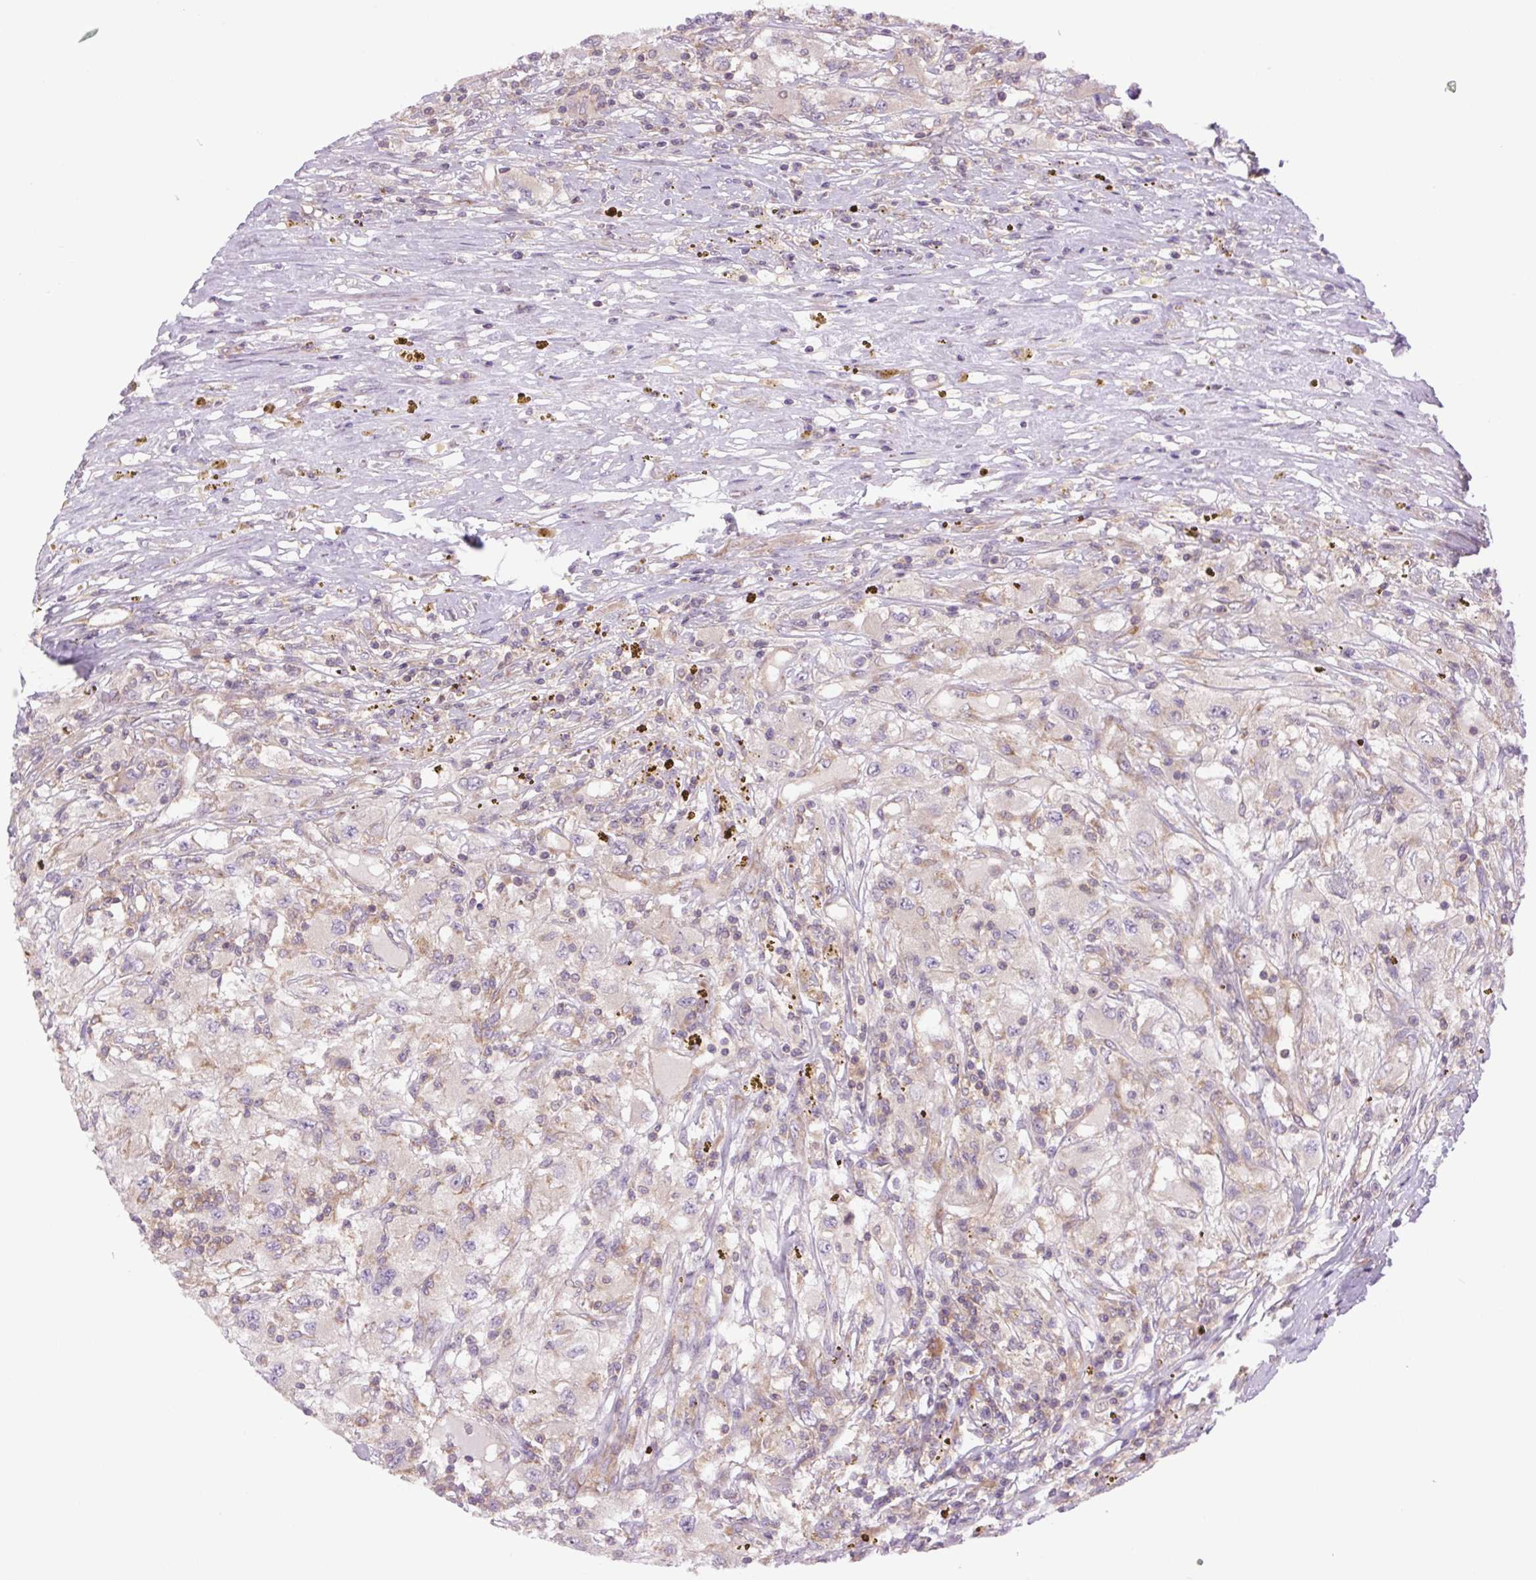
{"staining": {"intensity": "weak", "quantity": "<25%", "location": "cytoplasmic/membranous"}, "tissue": "renal cancer", "cell_type": "Tumor cells", "image_type": "cancer", "snomed": [{"axis": "morphology", "description": "Adenocarcinoma, NOS"}, {"axis": "topography", "description": "Kidney"}], "caption": "Tumor cells show no significant staining in renal adenocarcinoma.", "gene": "MINK1", "patient": {"sex": "female", "age": 67}}